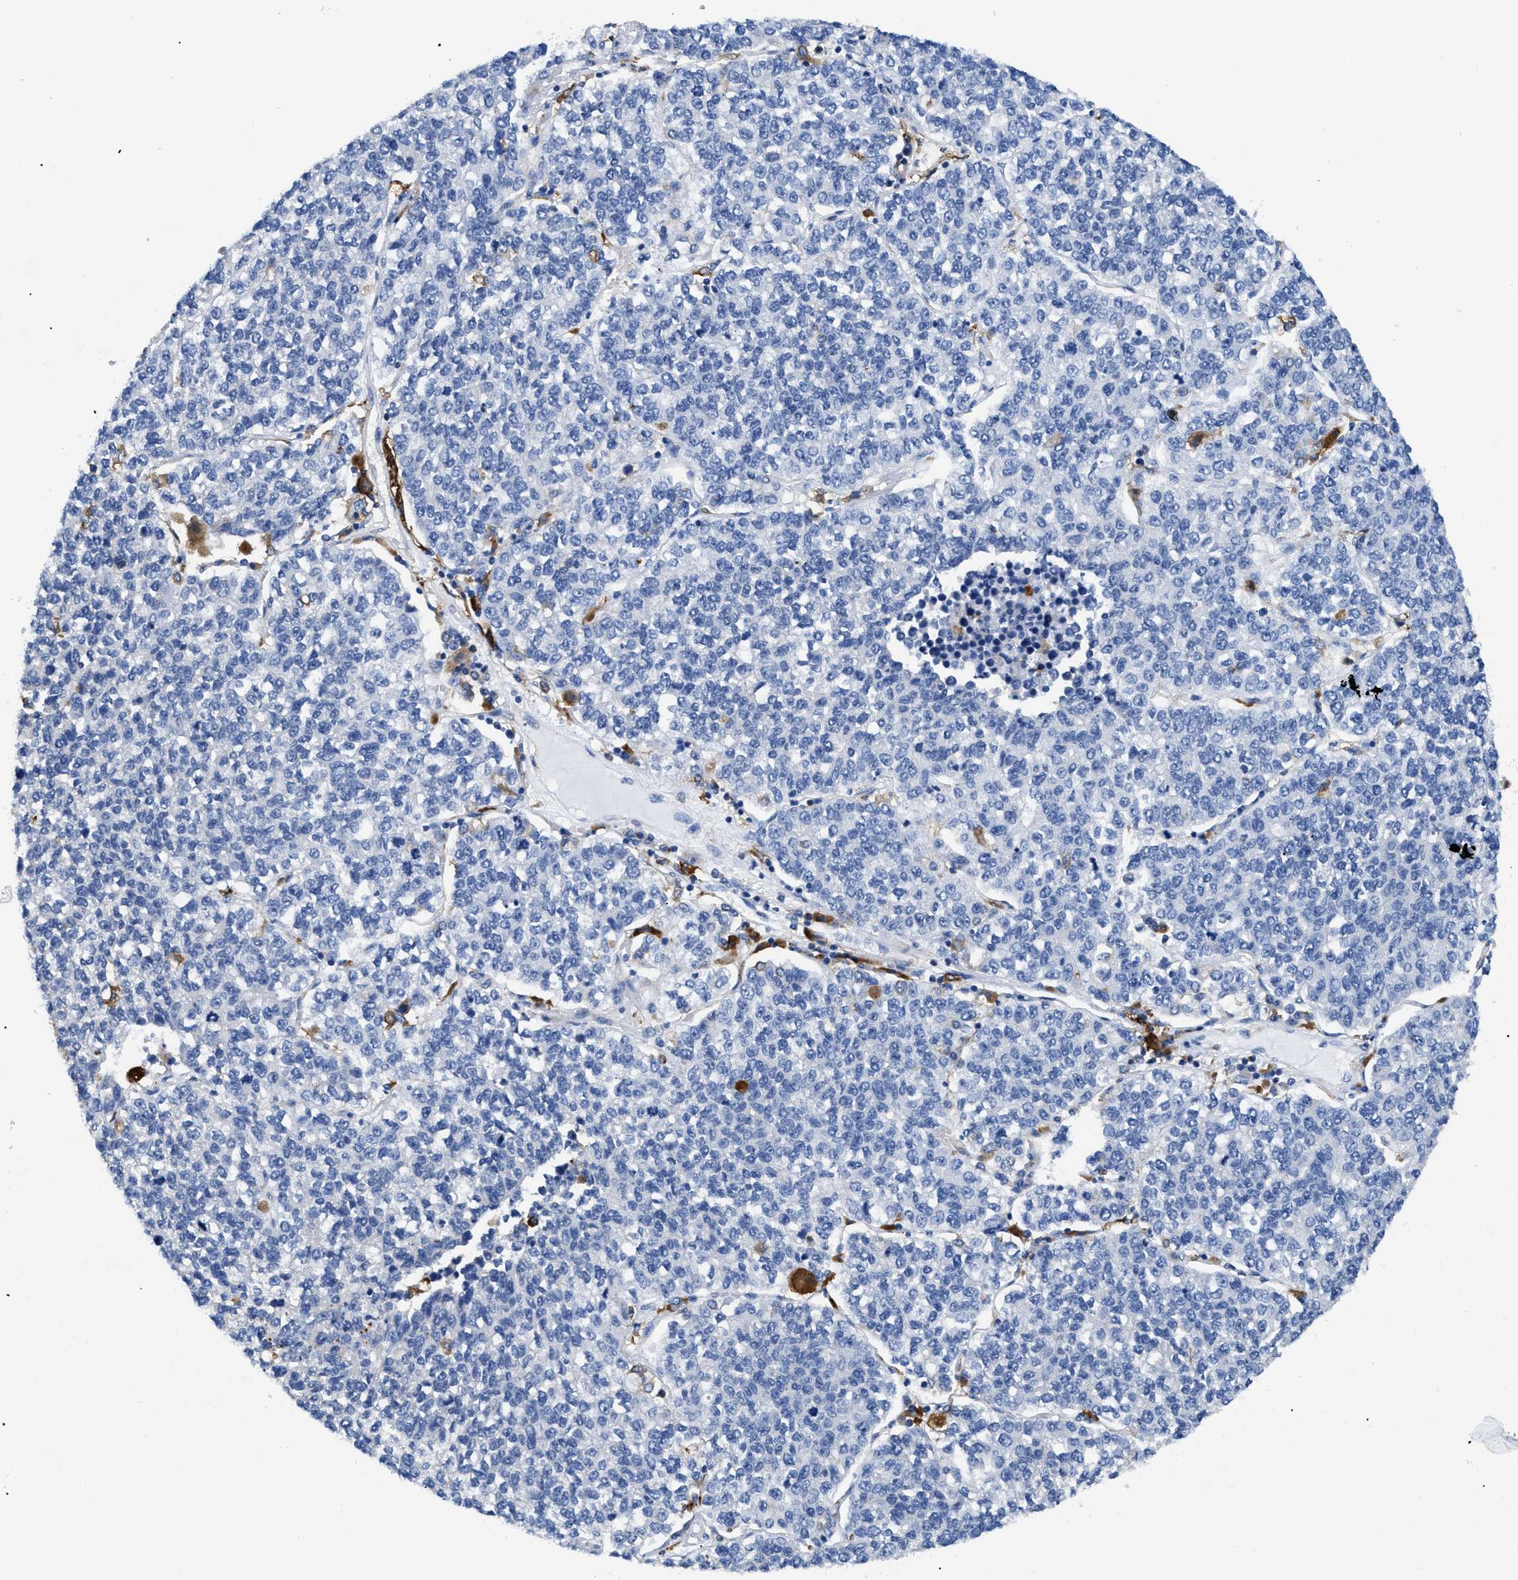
{"staining": {"intensity": "negative", "quantity": "none", "location": "none"}, "tissue": "lung cancer", "cell_type": "Tumor cells", "image_type": "cancer", "snomed": [{"axis": "morphology", "description": "Adenocarcinoma, NOS"}, {"axis": "topography", "description": "Lung"}], "caption": "DAB (3,3'-diaminobenzidine) immunohistochemical staining of human lung cancer exhibits no significant staining in tumor cells. (Stains: DAB IHC with hematoxylin counter stain, Microscopy: brightfield microscopy at high magnification).", "gene": "HLA-DPA1", "patient": {"sex": "male", "age": 49}}